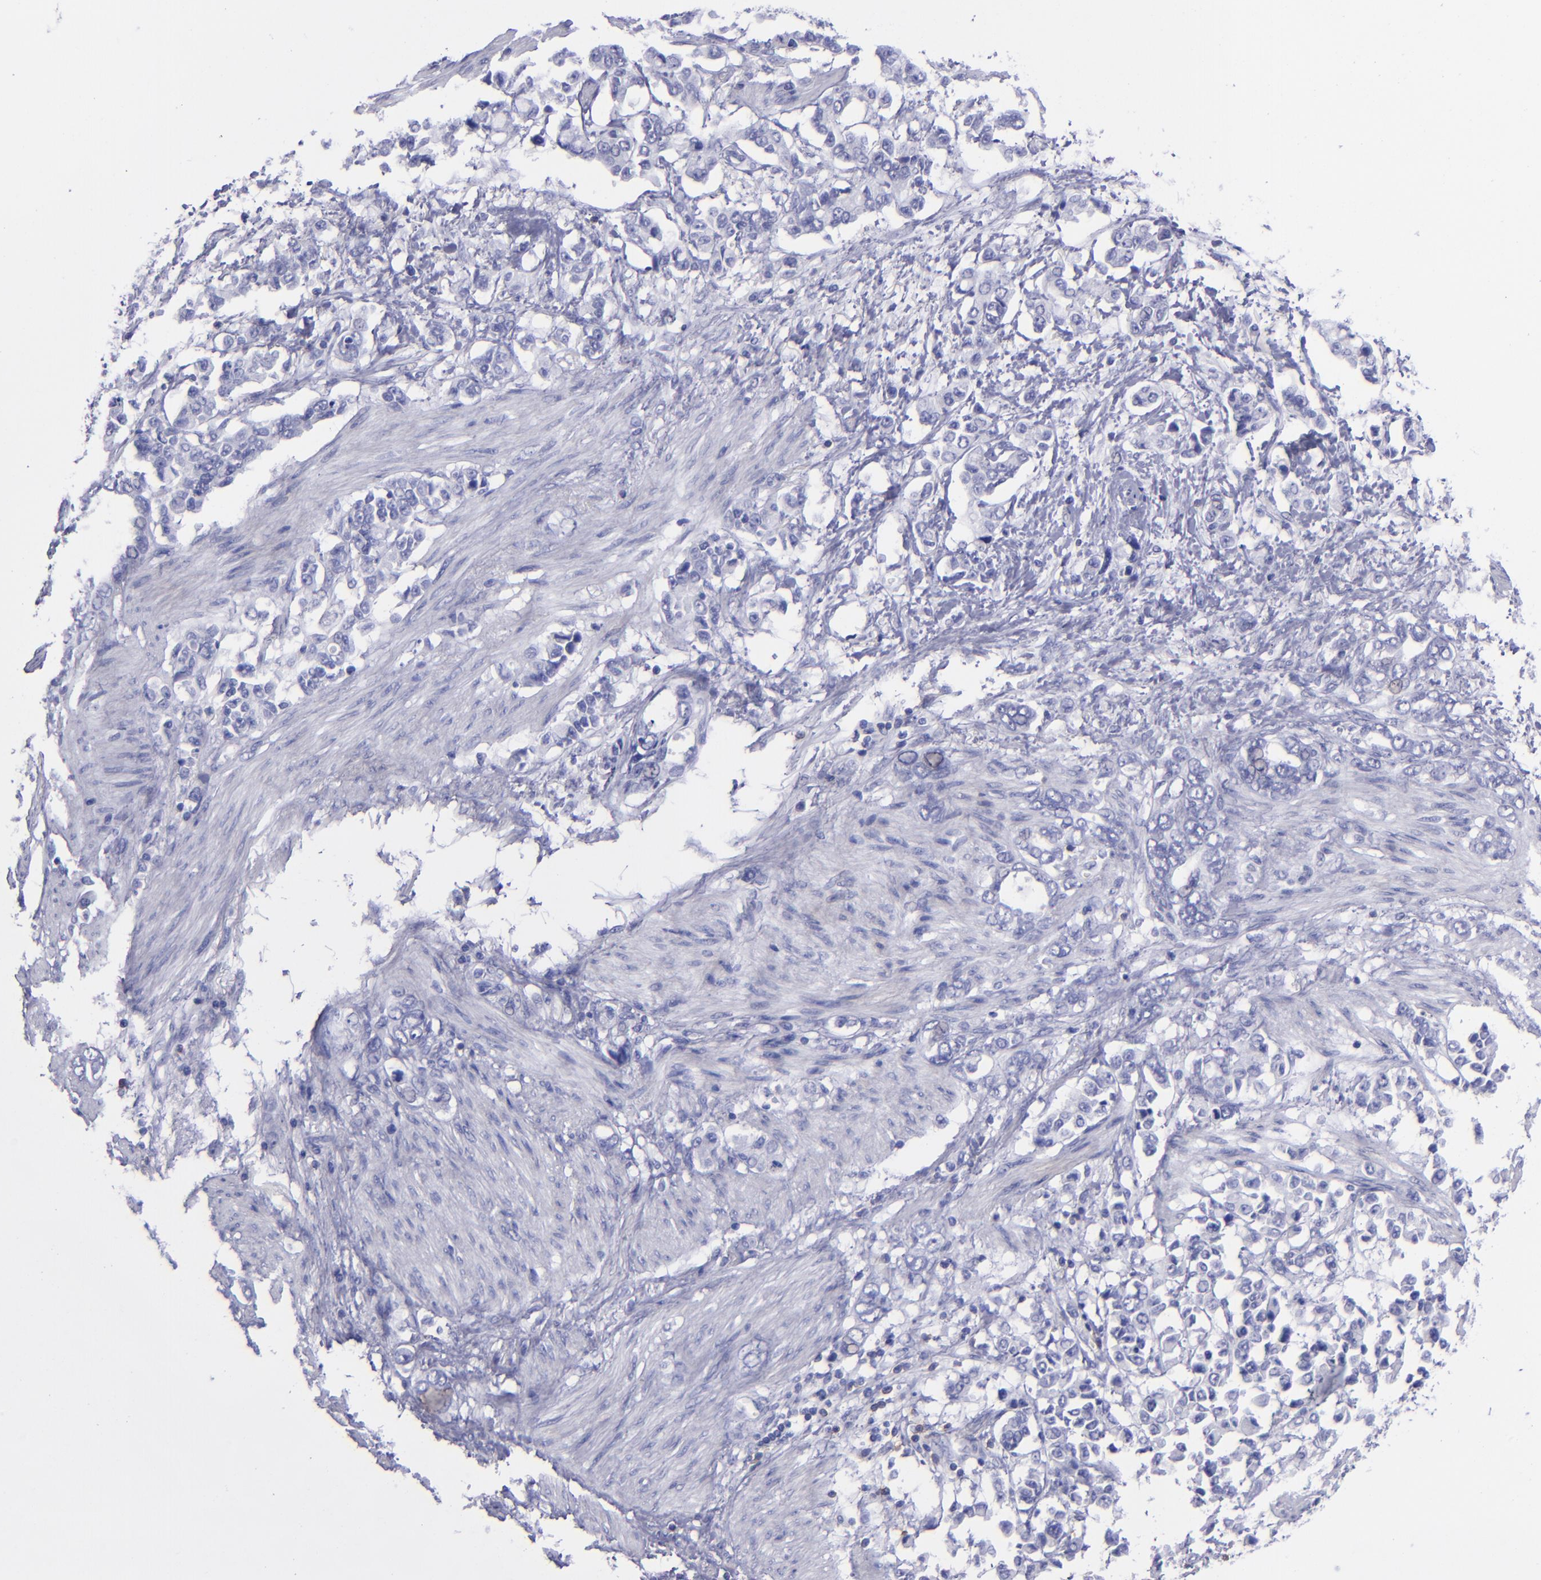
{"staining": {"intensity": "negative", "quantity": "none", "location": "none"}, "tissue": "stomach cancer", "cell_type": "Tumor cells", "image_type": "cancer", "snomed": [{"axis": "morphology", "description": "Adenocarcinoma, NOS"}, {"axis": "topography", "description": "Stomach"}], "caption": "This is an immunohistochemistry image of human adenocarcinoma (stomach). There is no expression in tumor cells.", "gene": "CD6", "patient": {"sex": "male", "age": 78}}